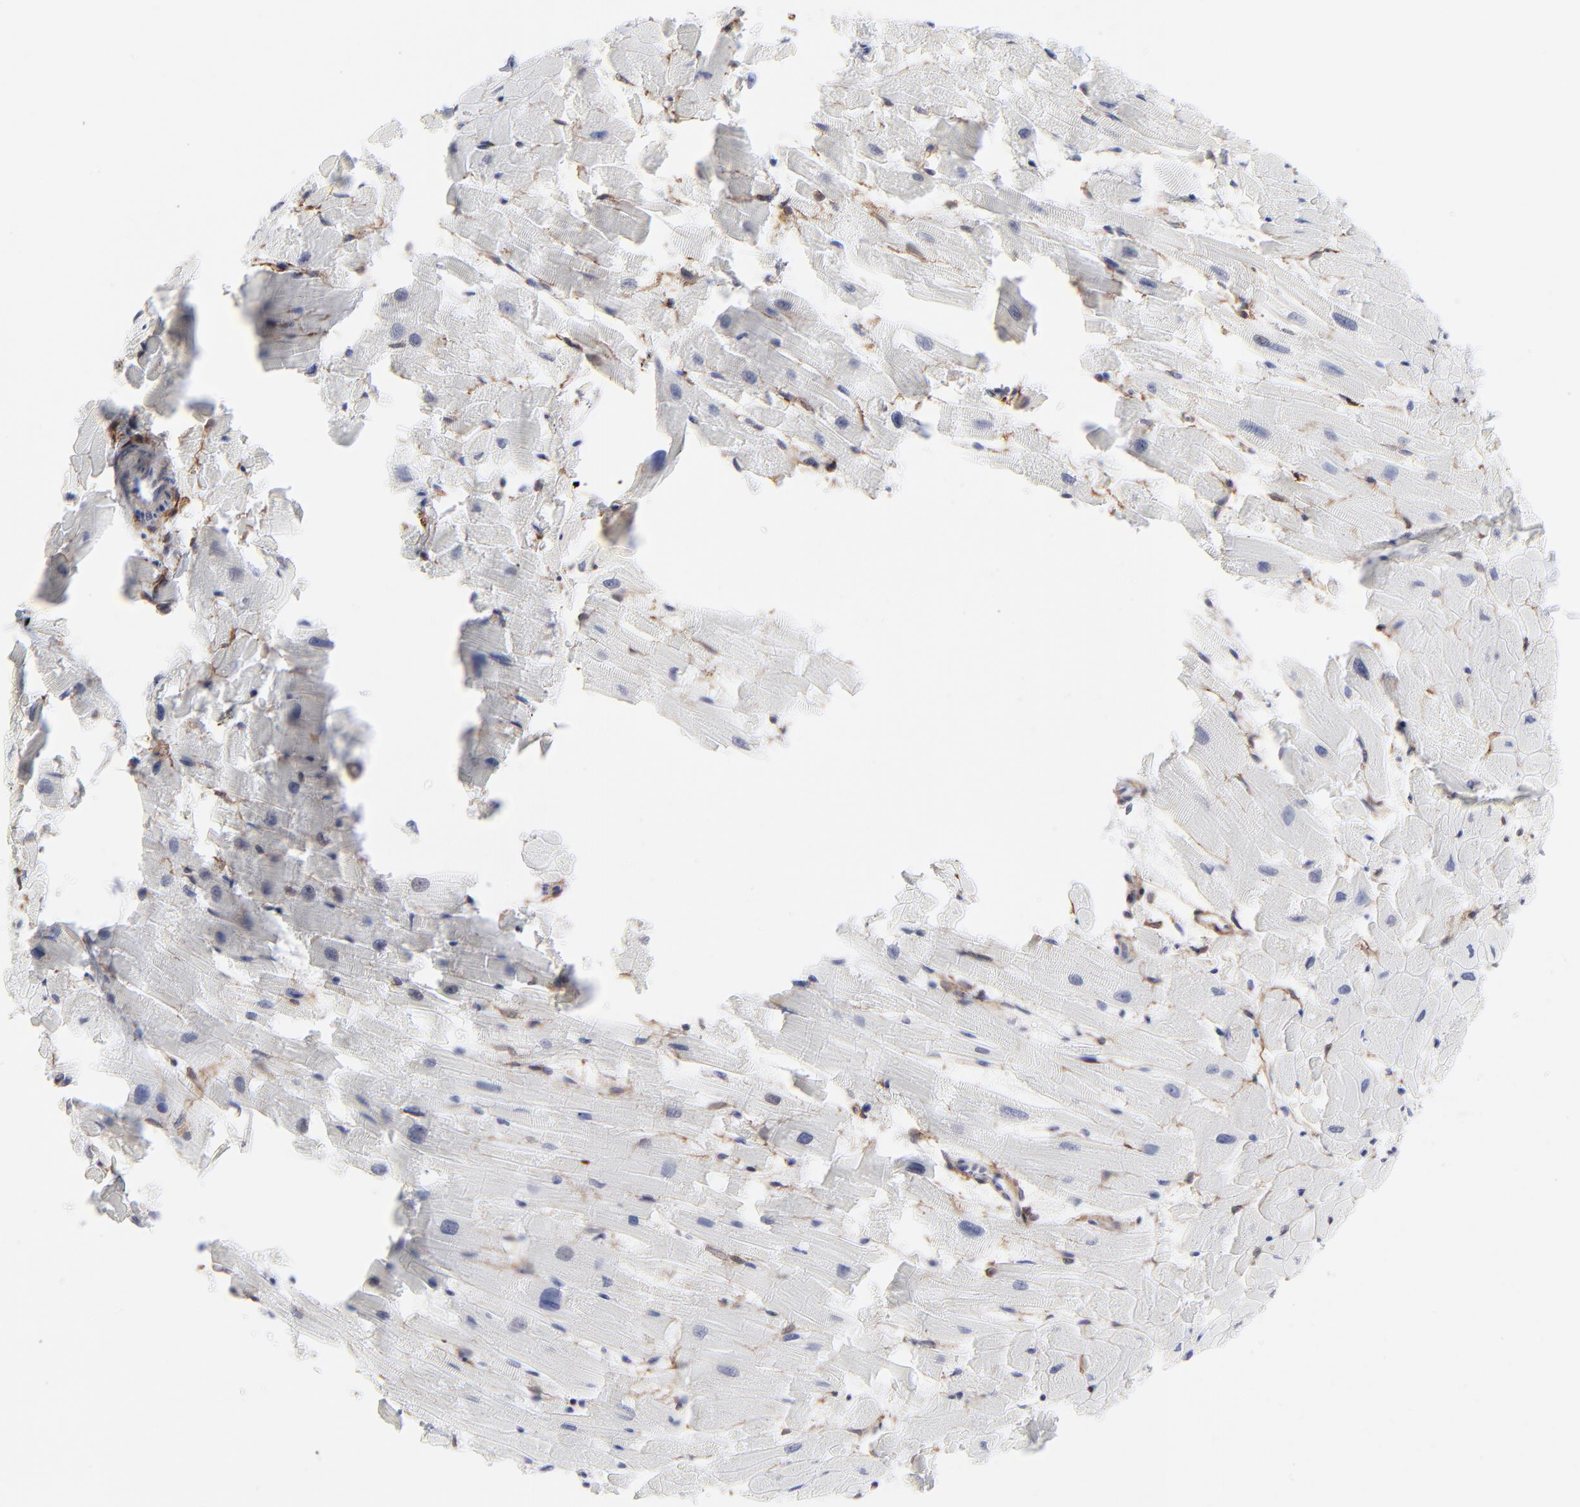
{"staining": {"intensity": "negative", "quantity": "none", "location": "none"}, "tissue": "heart muscle", "cell_type": "Cardiomyocytes", "image_type": "normal", "snomed": [{"axis": "morphology", "description": "Normal tissue, NOS"}, {"axis": "topography", "description": "Heart"}], "caption": "Heart muscle was stained to show a protein in brown. There is no significant expression in cardiomyocytes. Nuclei are stained in blue.", "gene": "PDGFRB", "patient": {"sex": "female", "age": 19}}